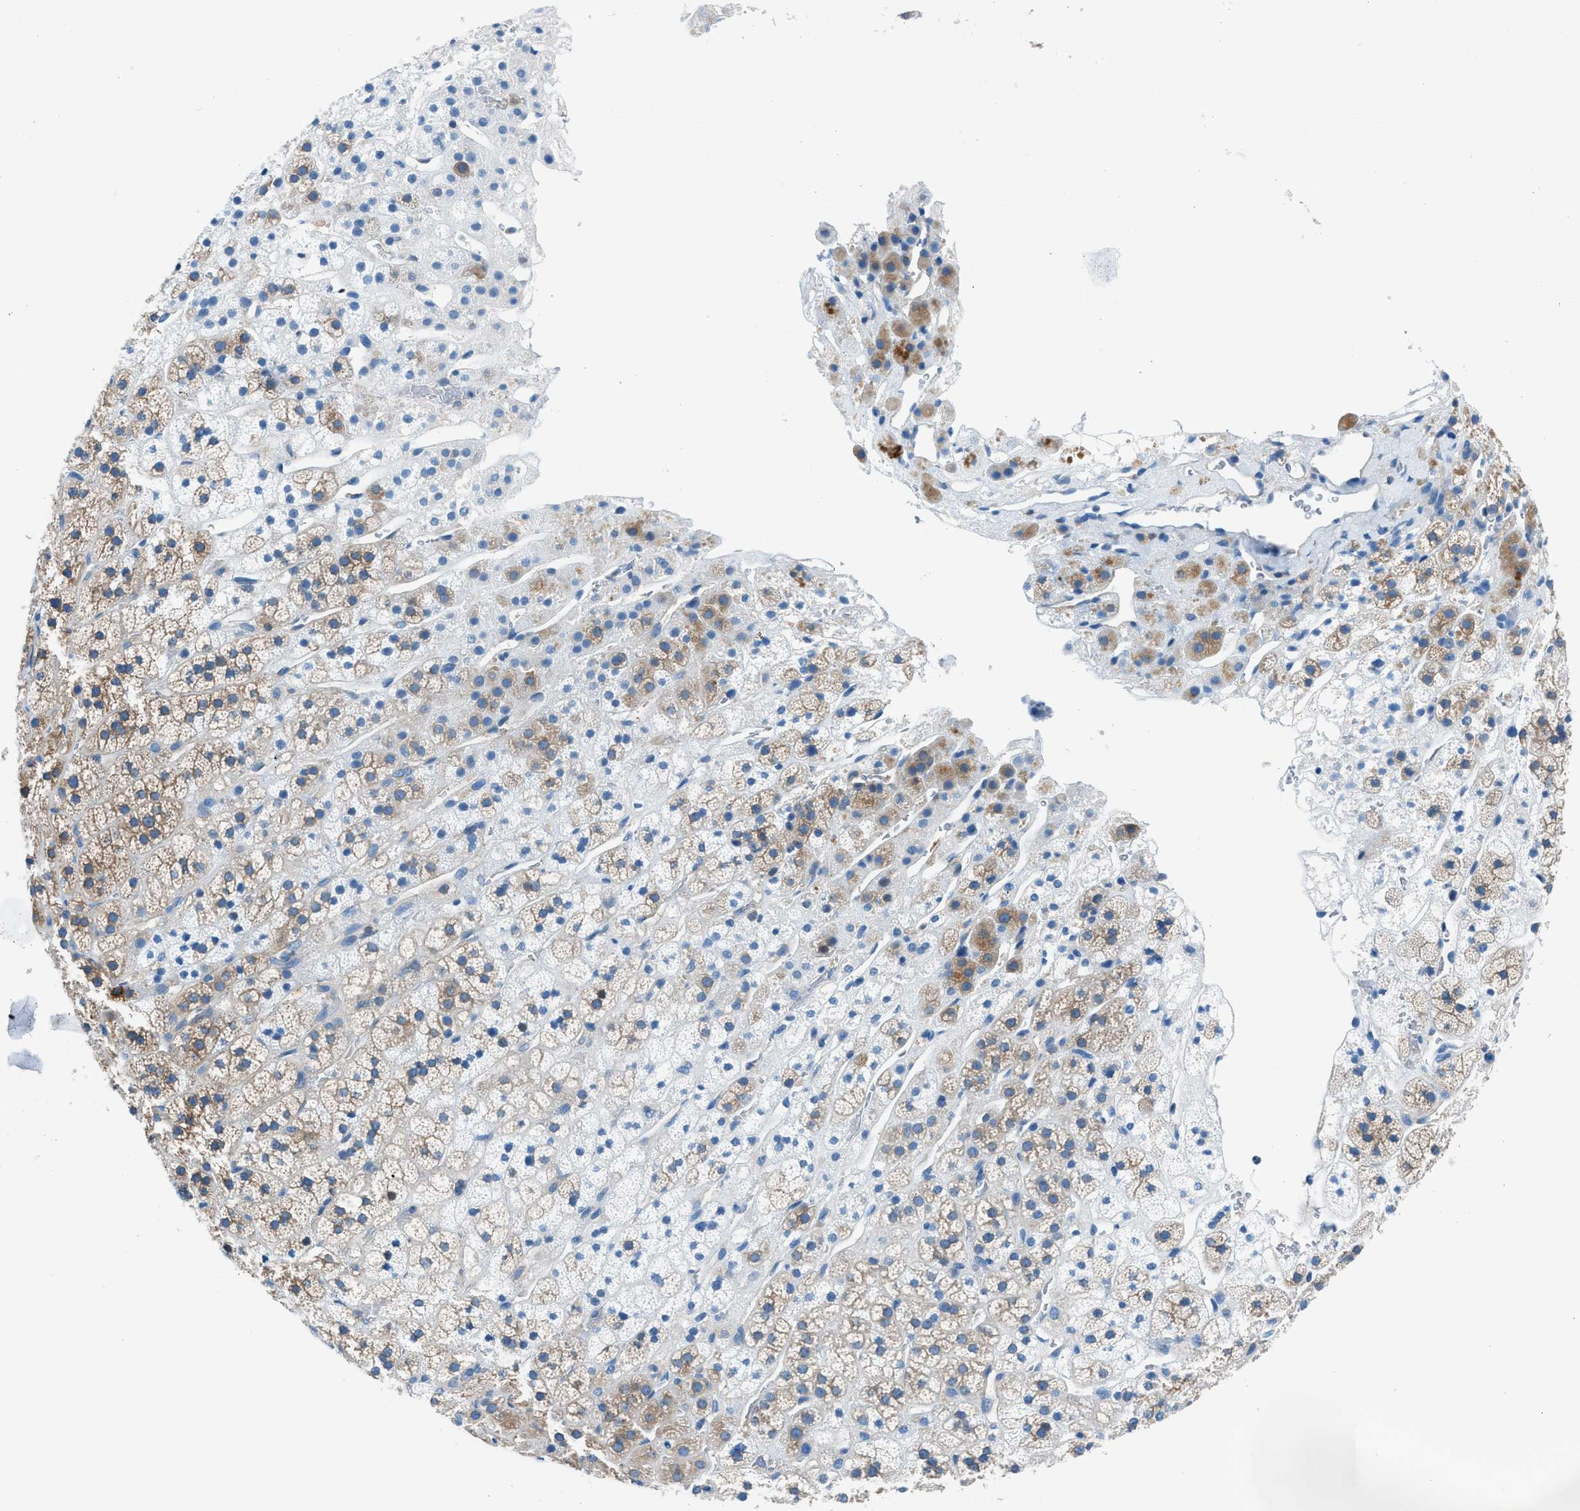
{"staining": {"intensity": "moderate", "quantity": ">75%", "location": "cytoplasmic/membranous"}, "tissue": "adrenal gland", "cell_type": "Glandular cells", "image_type": "normal", "snomed": [{"axis": "morphology", "description": "Normal tissue, NOS"}, {"axis": "topography", "description": "Adrenal gland"}], "caption": "This histopathology image demonstrates immunohistochemistry (IHC) staining of unremarkable human adrenal gland, with medium moderate cytoplasmic/membranous expression in approximately >75% of glandular cells.", "gene": "SARS1", "patient": {"sex": "male", "age": 56}}